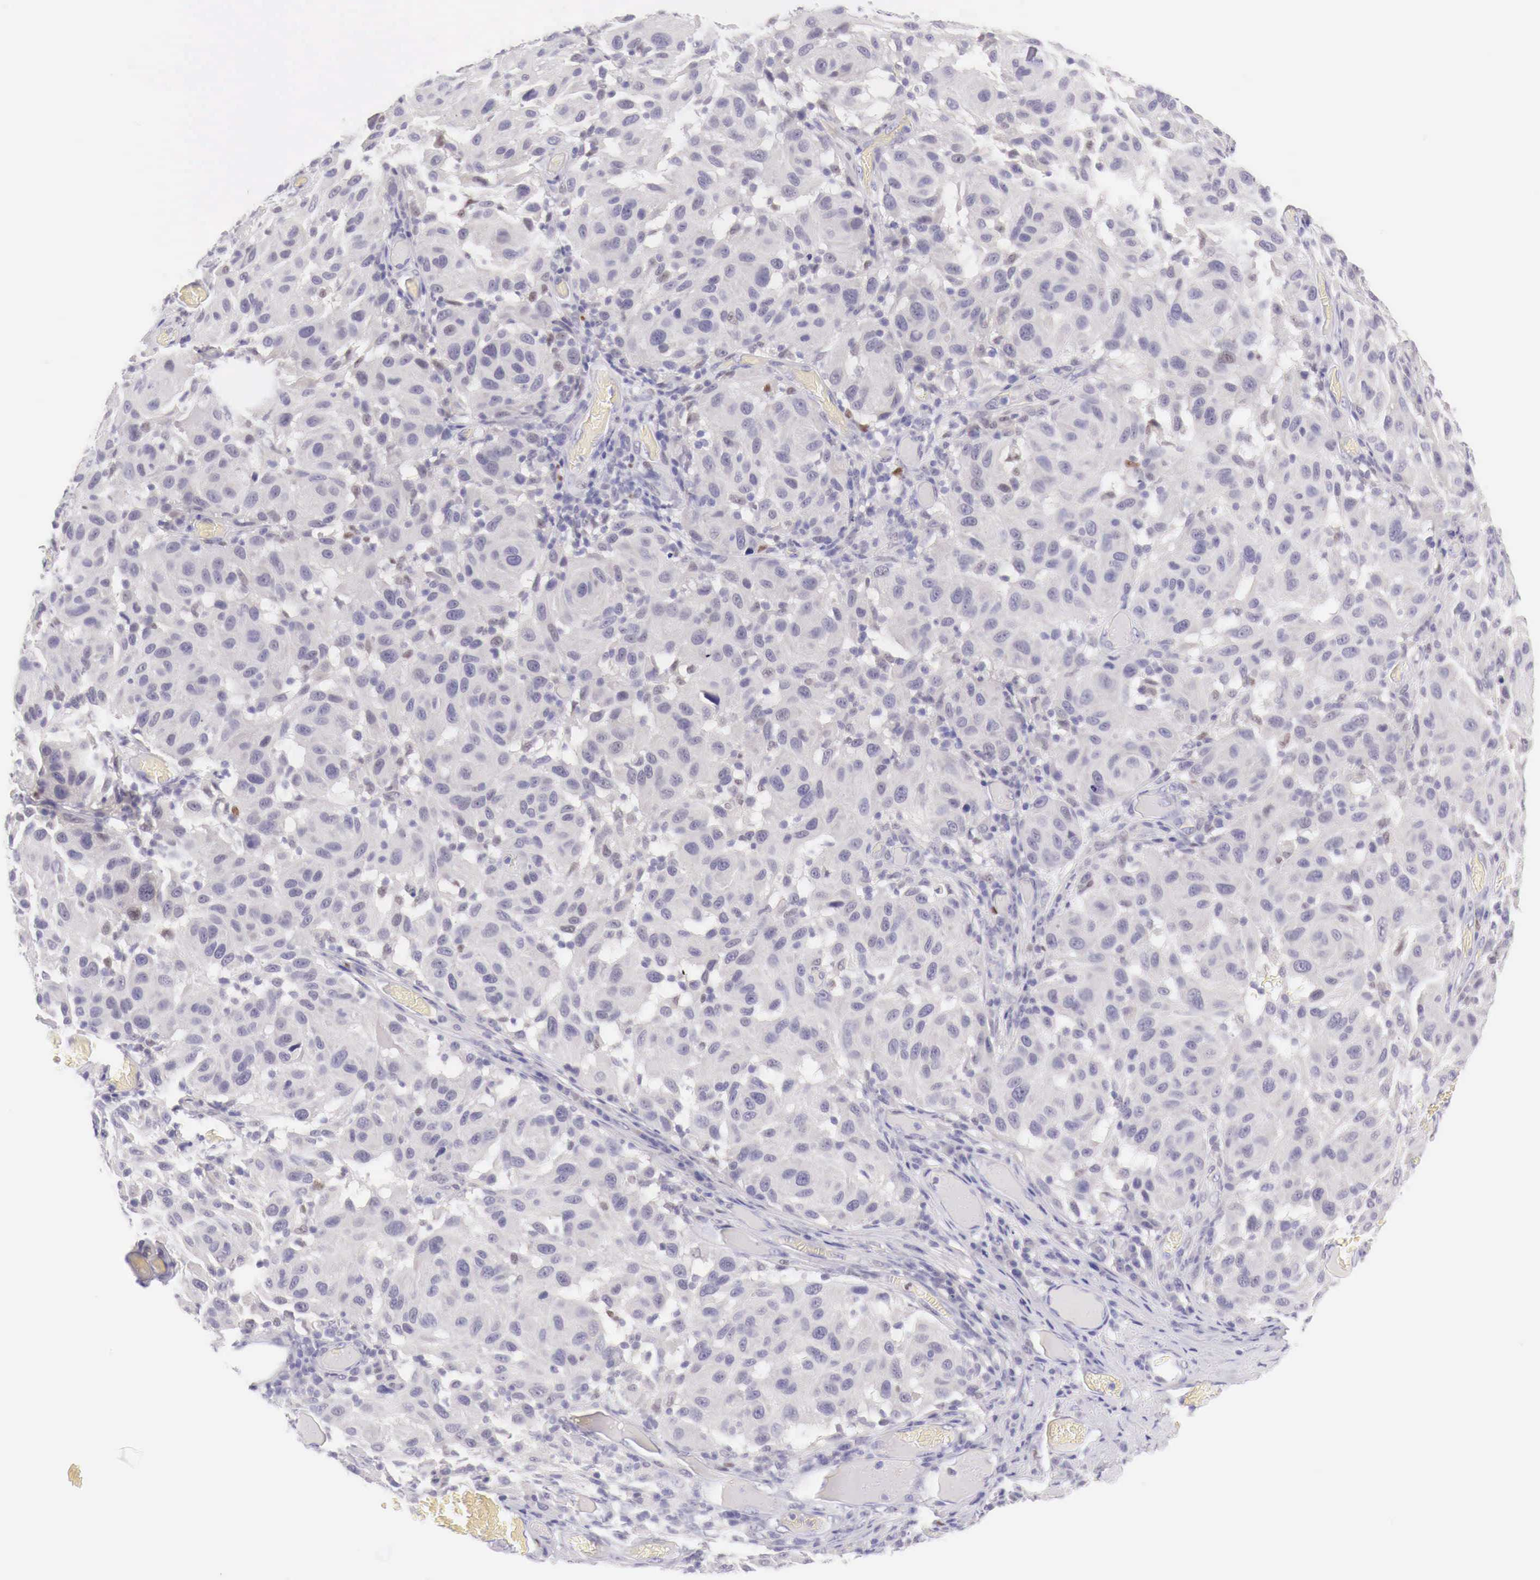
{"staining": {"intensity": "negative", "quantity": "none", "location": "none"}, "tissue": "melanoma", "cell_type": "Tumor cells", "image_type": "cancer", "snomed": [{"axis": "morphology", "description": "Malignant melanoma, NOS"}, {"axis": "topography", "description": "Skin"}], "caption": "High magnification brightfield microscopy of malignant melanoma stained with DAB (3,3'-diaminobenzidine) (brown) and counterstained with hematoxylin (blue): tumor cells show no significant expression. The staining is performed using DAB brown chromogen with nuclei counter-stained in using hematoxylin.", "gene": "BCL6", "patient": {"sex": "female", "age": 77}}